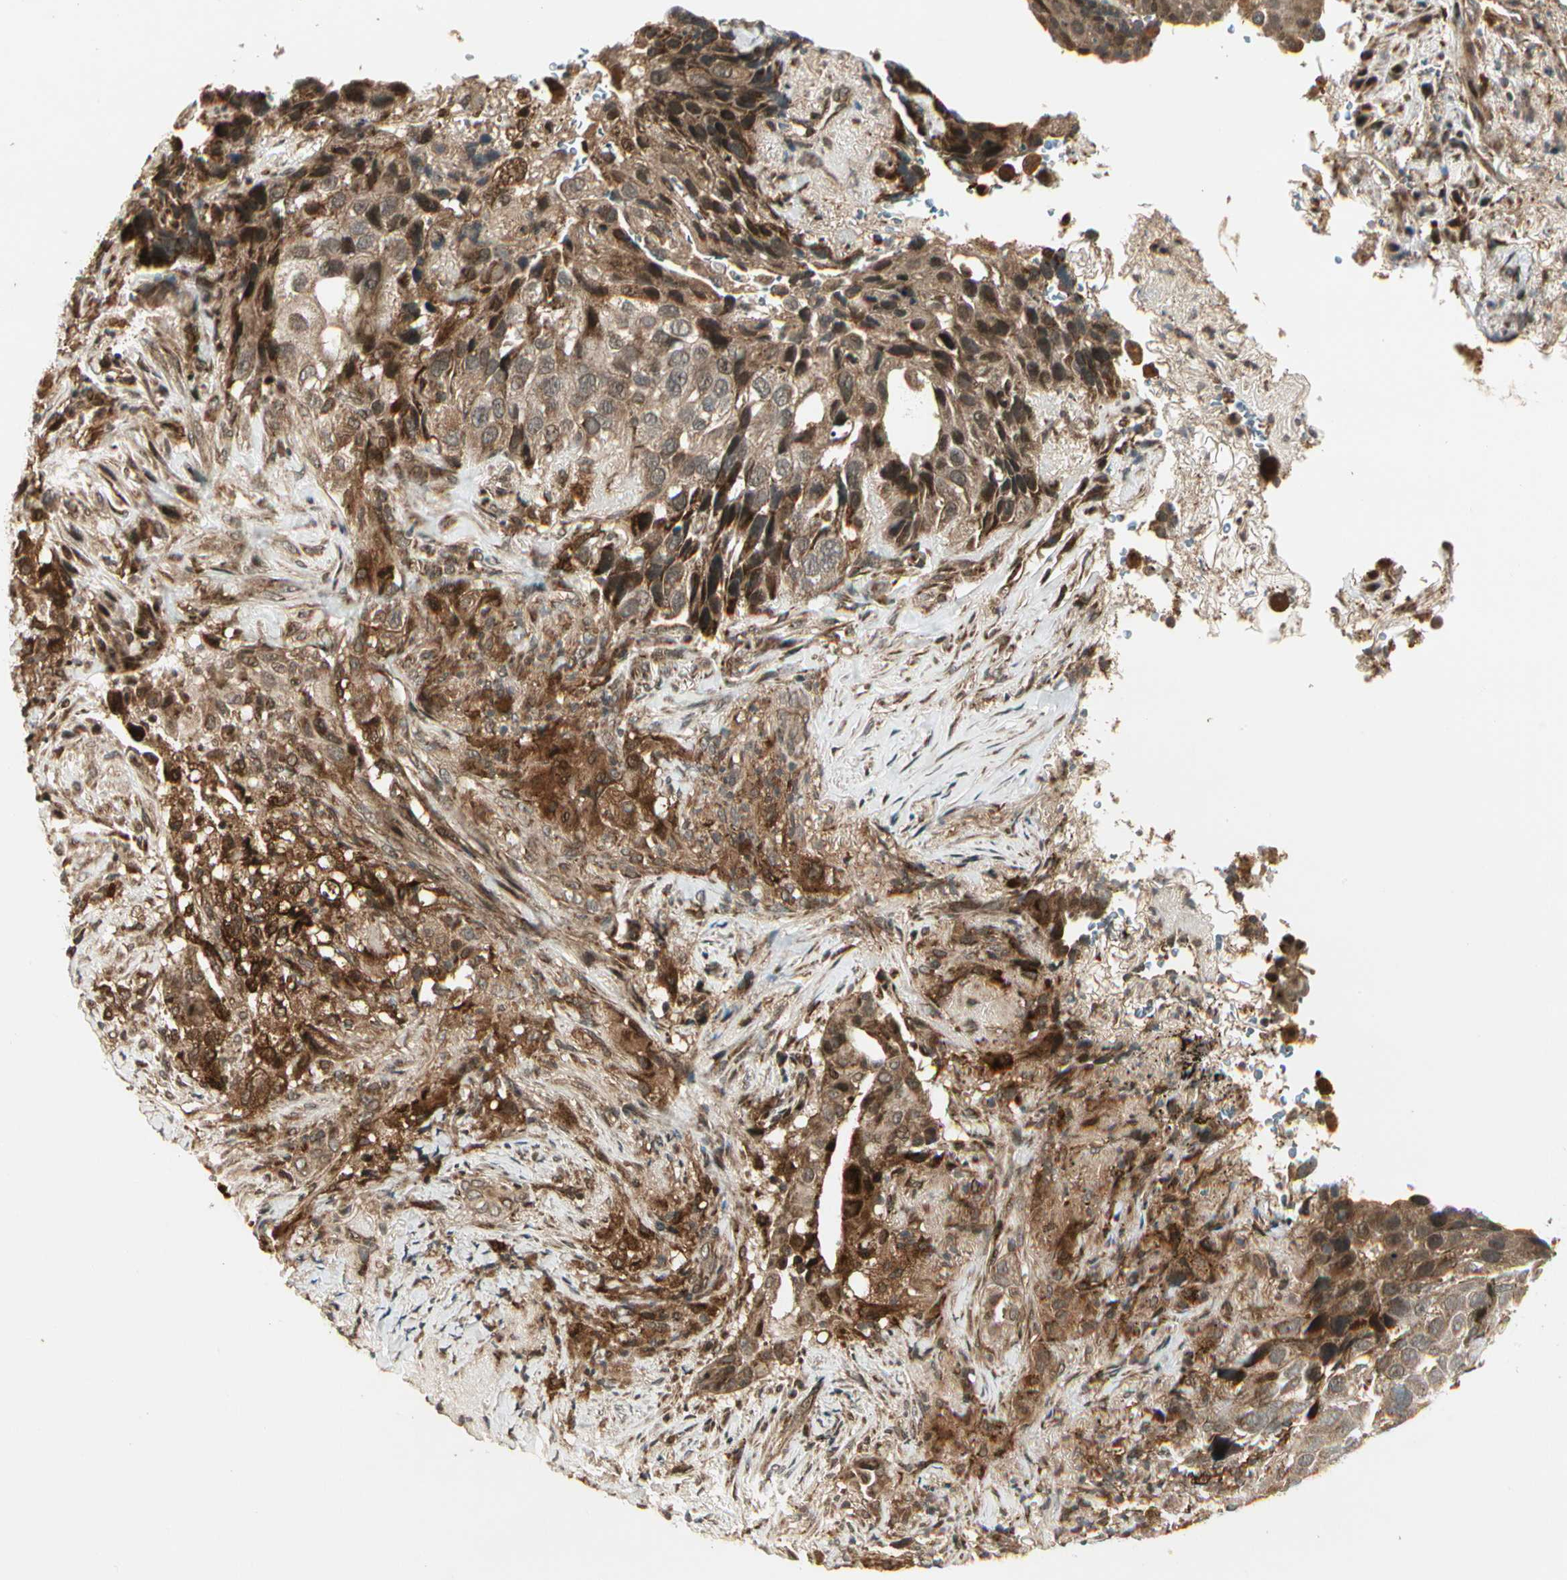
{"staining": {"intensity": "moderate", "quantity": ">75%", "location": "cytoplasmic/membranous"}, "tissue": "lung cancer", "cell_type": "Tumor cells", "image_type": "cancer", "snomed": [{"axis": "morphology", "description": "Squamous cell carcinoma, NOS"}, {"axis": "topography", "description": "Lung"}], "caption": "Protein analysis of squamous cell carcinoma (lung) tissue reveals moderate cytoplasmic/membranous positivity in about >75% of tumor cells.", "gene": "GLUL", "patient": {"sex": "male", "age": 54}}